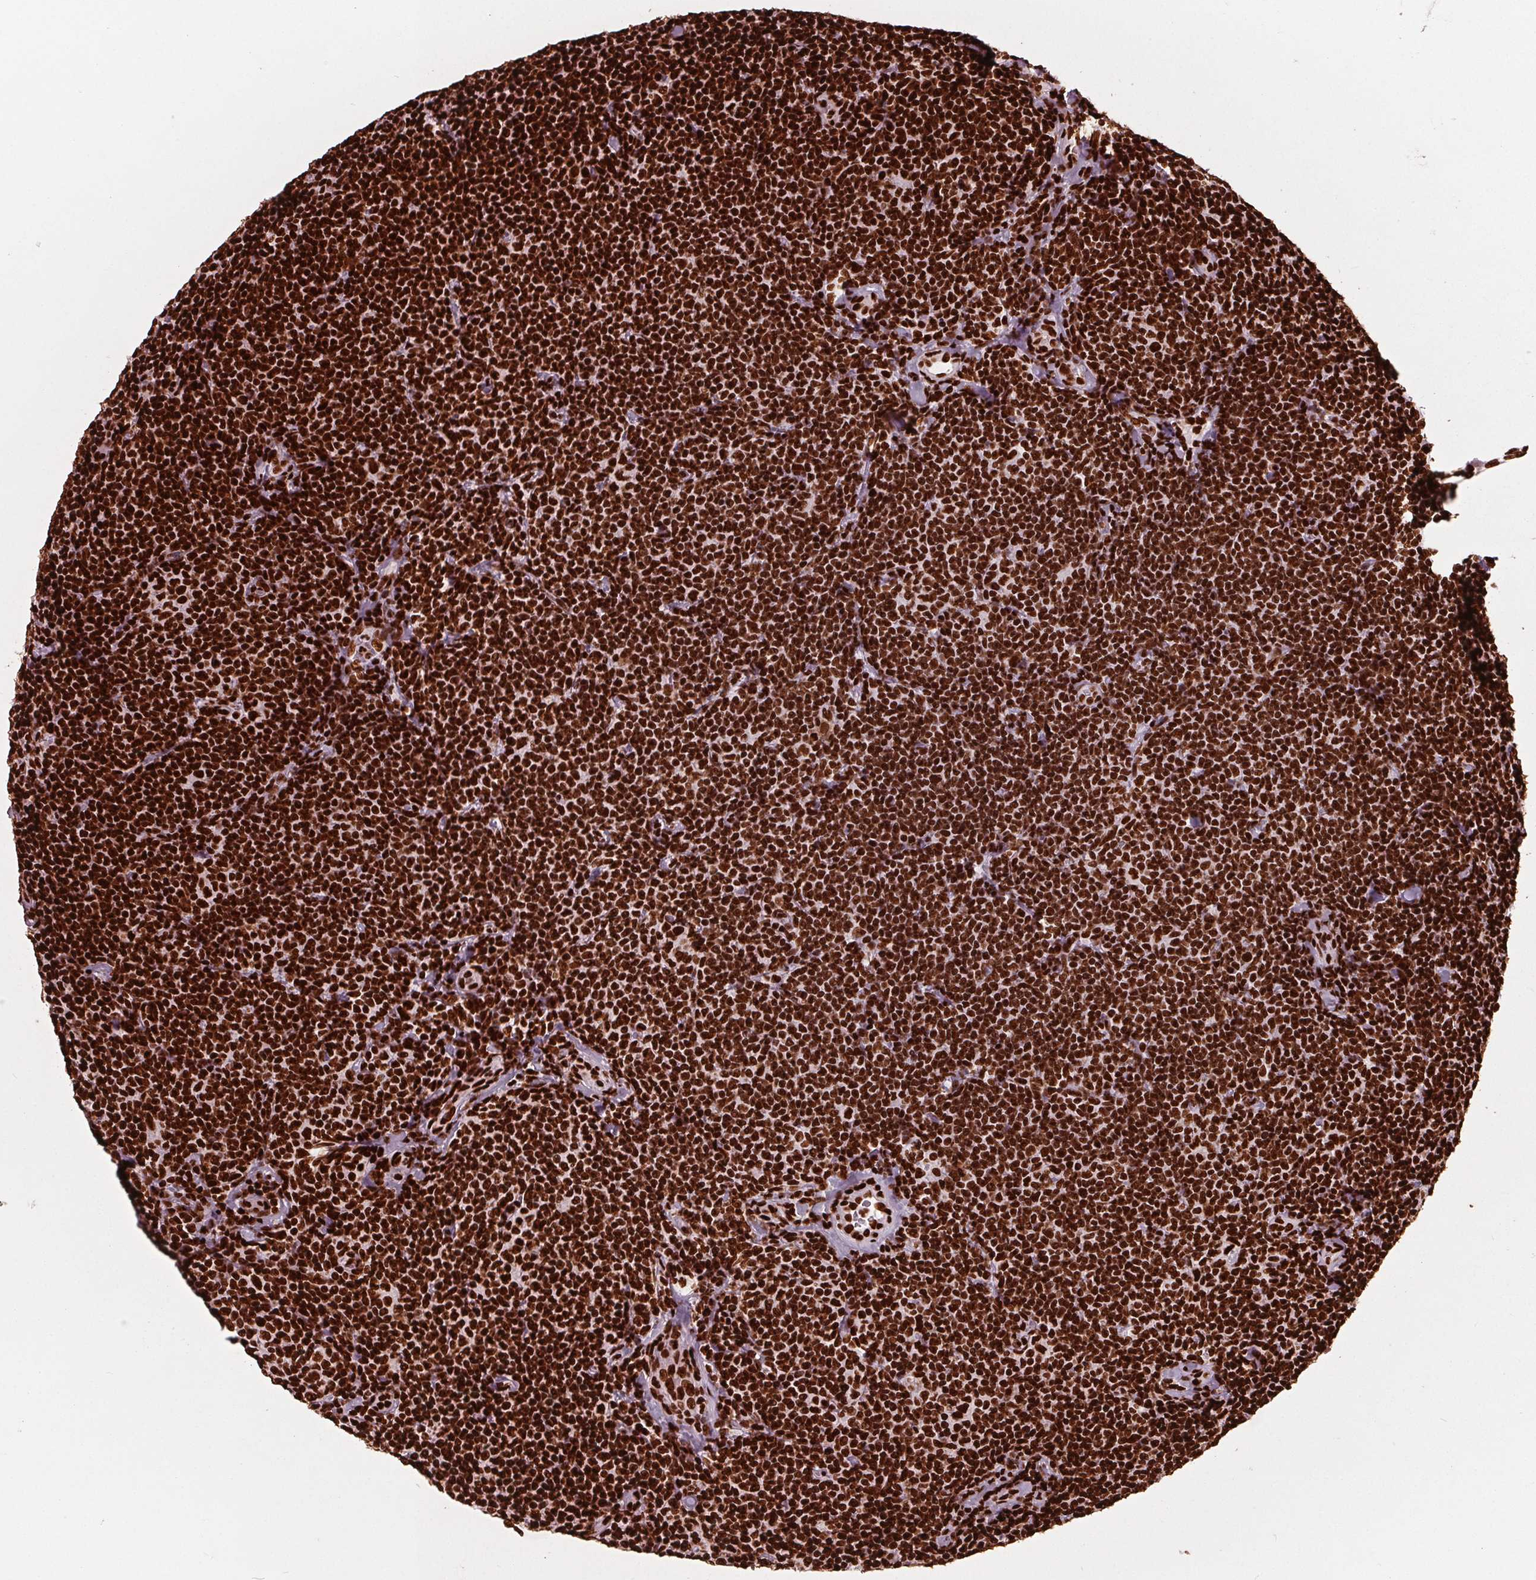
{"staining": {"intensity": "strong", "quantity": ">75%", "location": "nuclear"}, "tissue": "lymphoma", "cell_type": "Tumor cells", "image_type": "cancer", "snomed": [{"axis": "morphology", "description": "Malignant lymphoma, non-Hodgkin's type, Low grade"}, {"axis": "topography", "description": "Lymph node"}], "caption": "IHC of human low-grade malignant lymphoma, non-Hodgkin's type shows high levels of strong nuclear expression in approximately >75% of tumor cells.", "gene": "BRD4", "patient": {"sex": "female", "age": 56}}